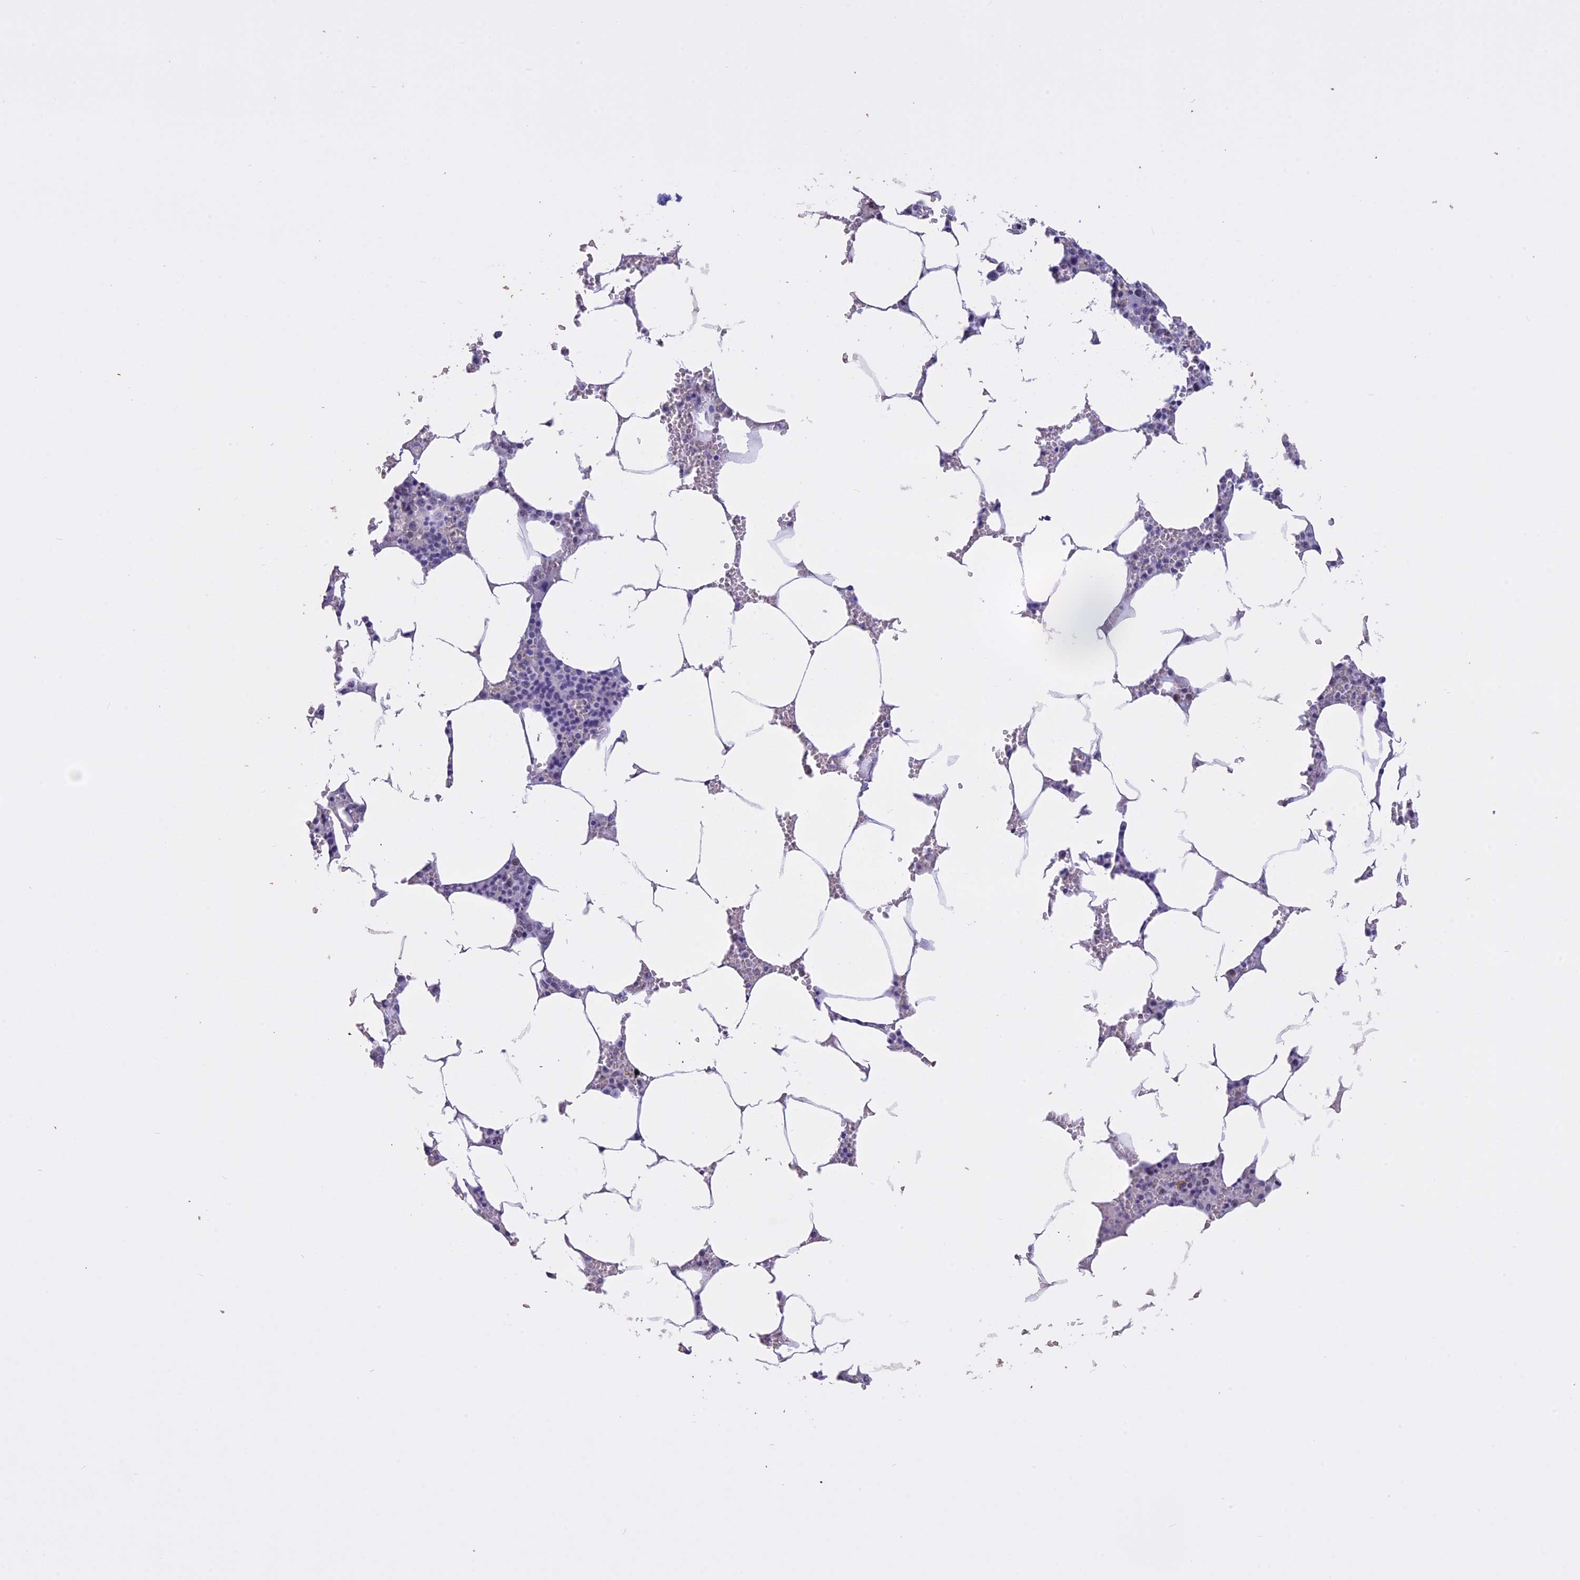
{"staining": {"intensity": "negative", "quantity": "none", "location": "none"}, "tissue": "bone marrow", "cell_type": "Hematopoietic cells", "image_type": "normal", "snomed": [{"axis": "morphology", "description": "Normal tissue, NOS"}, {"axis": "topography", "description": "Bone marrow"}], "caption": "This is a micrograph of immunohistochemistry staining of unremarkable bone marrow, which shows no expression in hematopoietic cells. (Stains: DAB (3,3'-diaminobenzidine) immunohistochemistry (IHC) with hematoxylin counter stain, Microscopy: brightfield microscopy at high magnification).", "gene": "LHFPL2", "patient": {"sex": "male", "age": 70}}